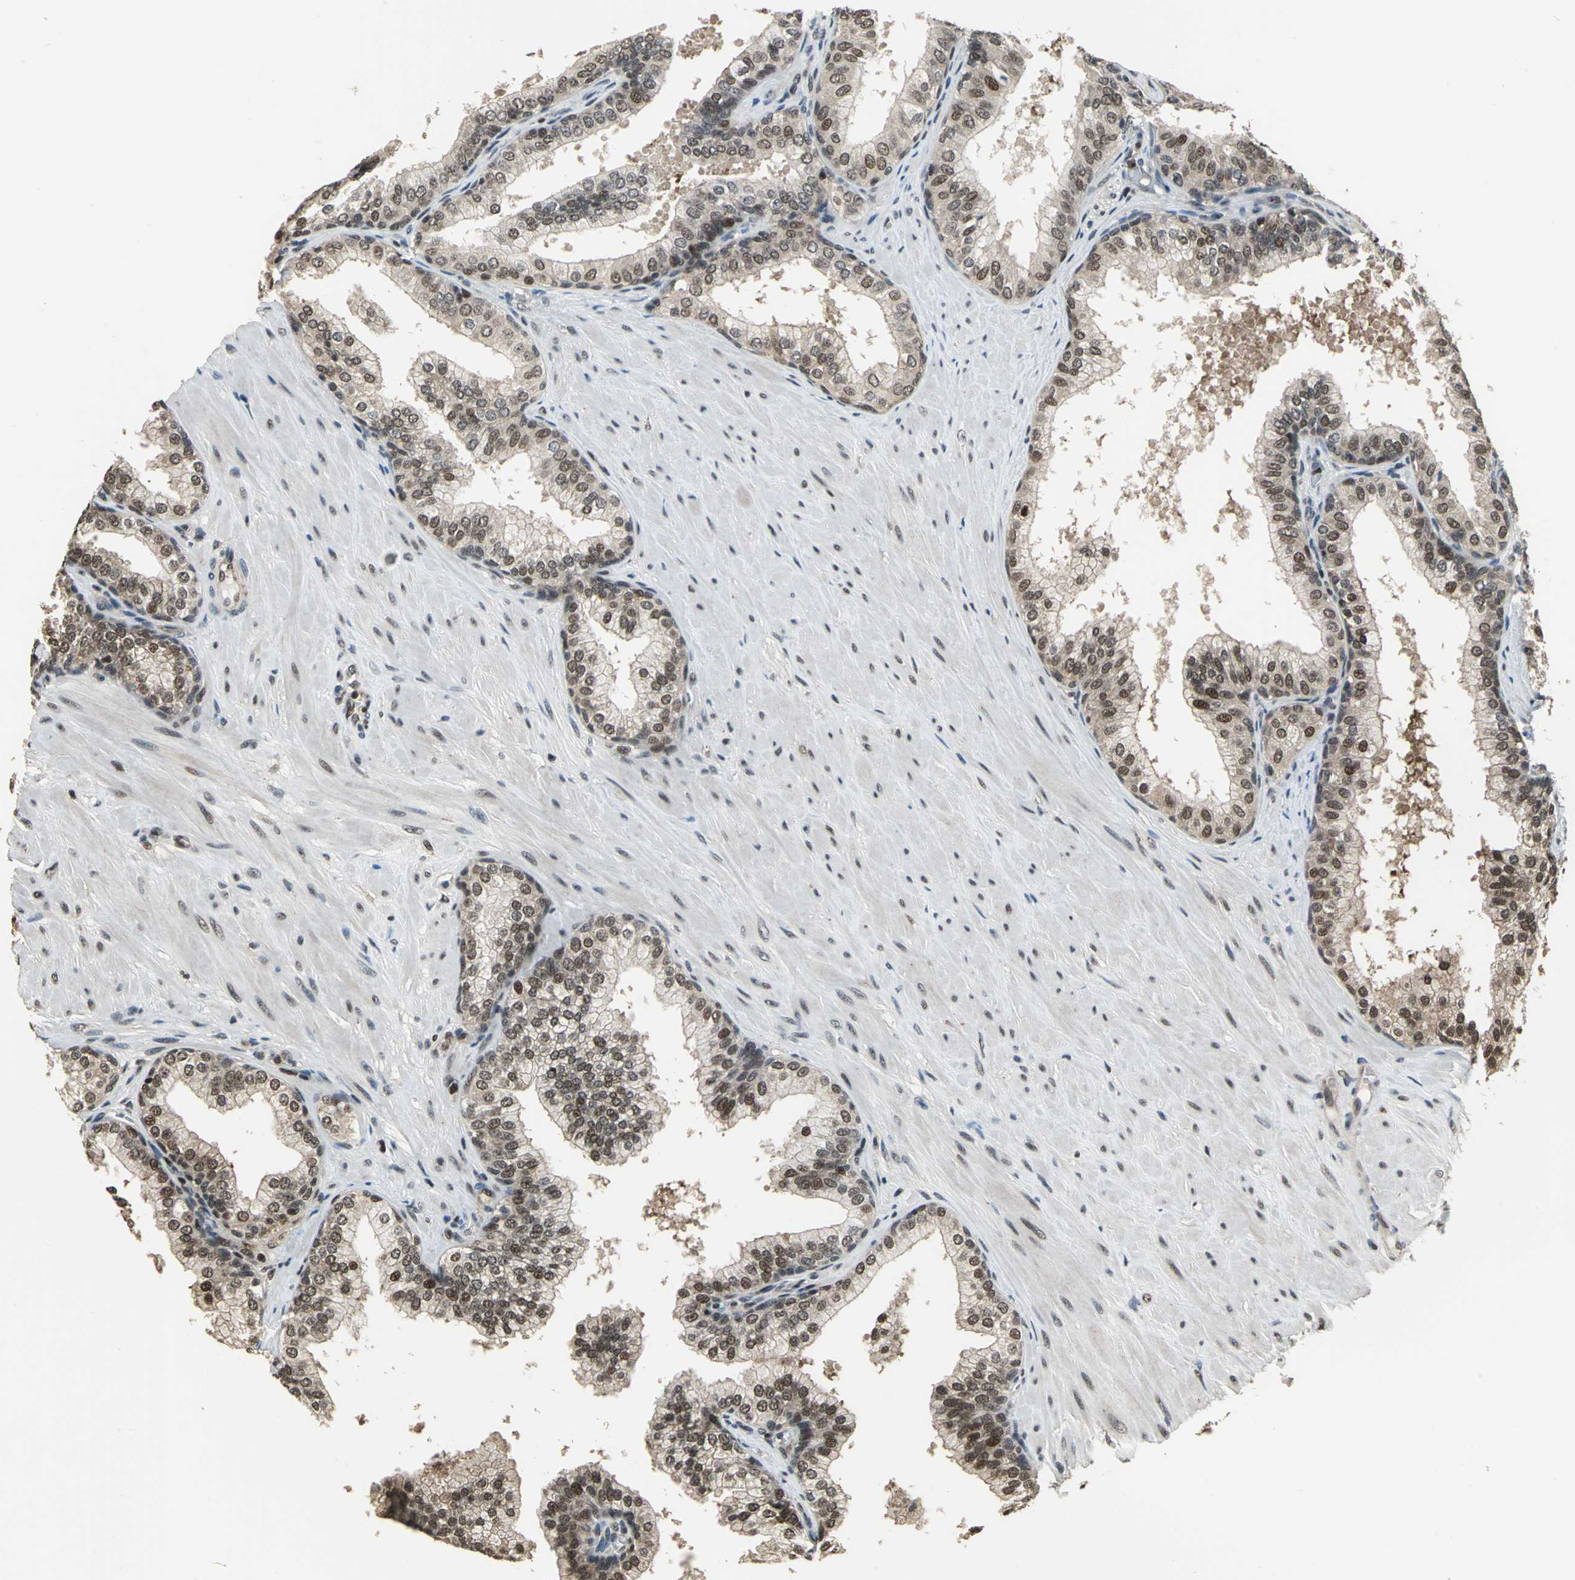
{"staining": {"intensity": "weak", "quantity": ">75%", "location": "cytoplasmic/membranous,nuclear"}, "tissue": "prostate", "cell_type": "Glandular cells", "image_type": "normal", "snomed": [{"axis": "morphology", "description": "Normal tissue, NOS"}, {"axis": "topography", "description": "Prostate"}], "caption": "Protein expression analysis of normal prostate shows weak cytoplasmic/membranous,nuclear staining in about >75% of glandular cells.", "gene": "MIS18BP1", "patient": {"sex": "male", "age": 60}}